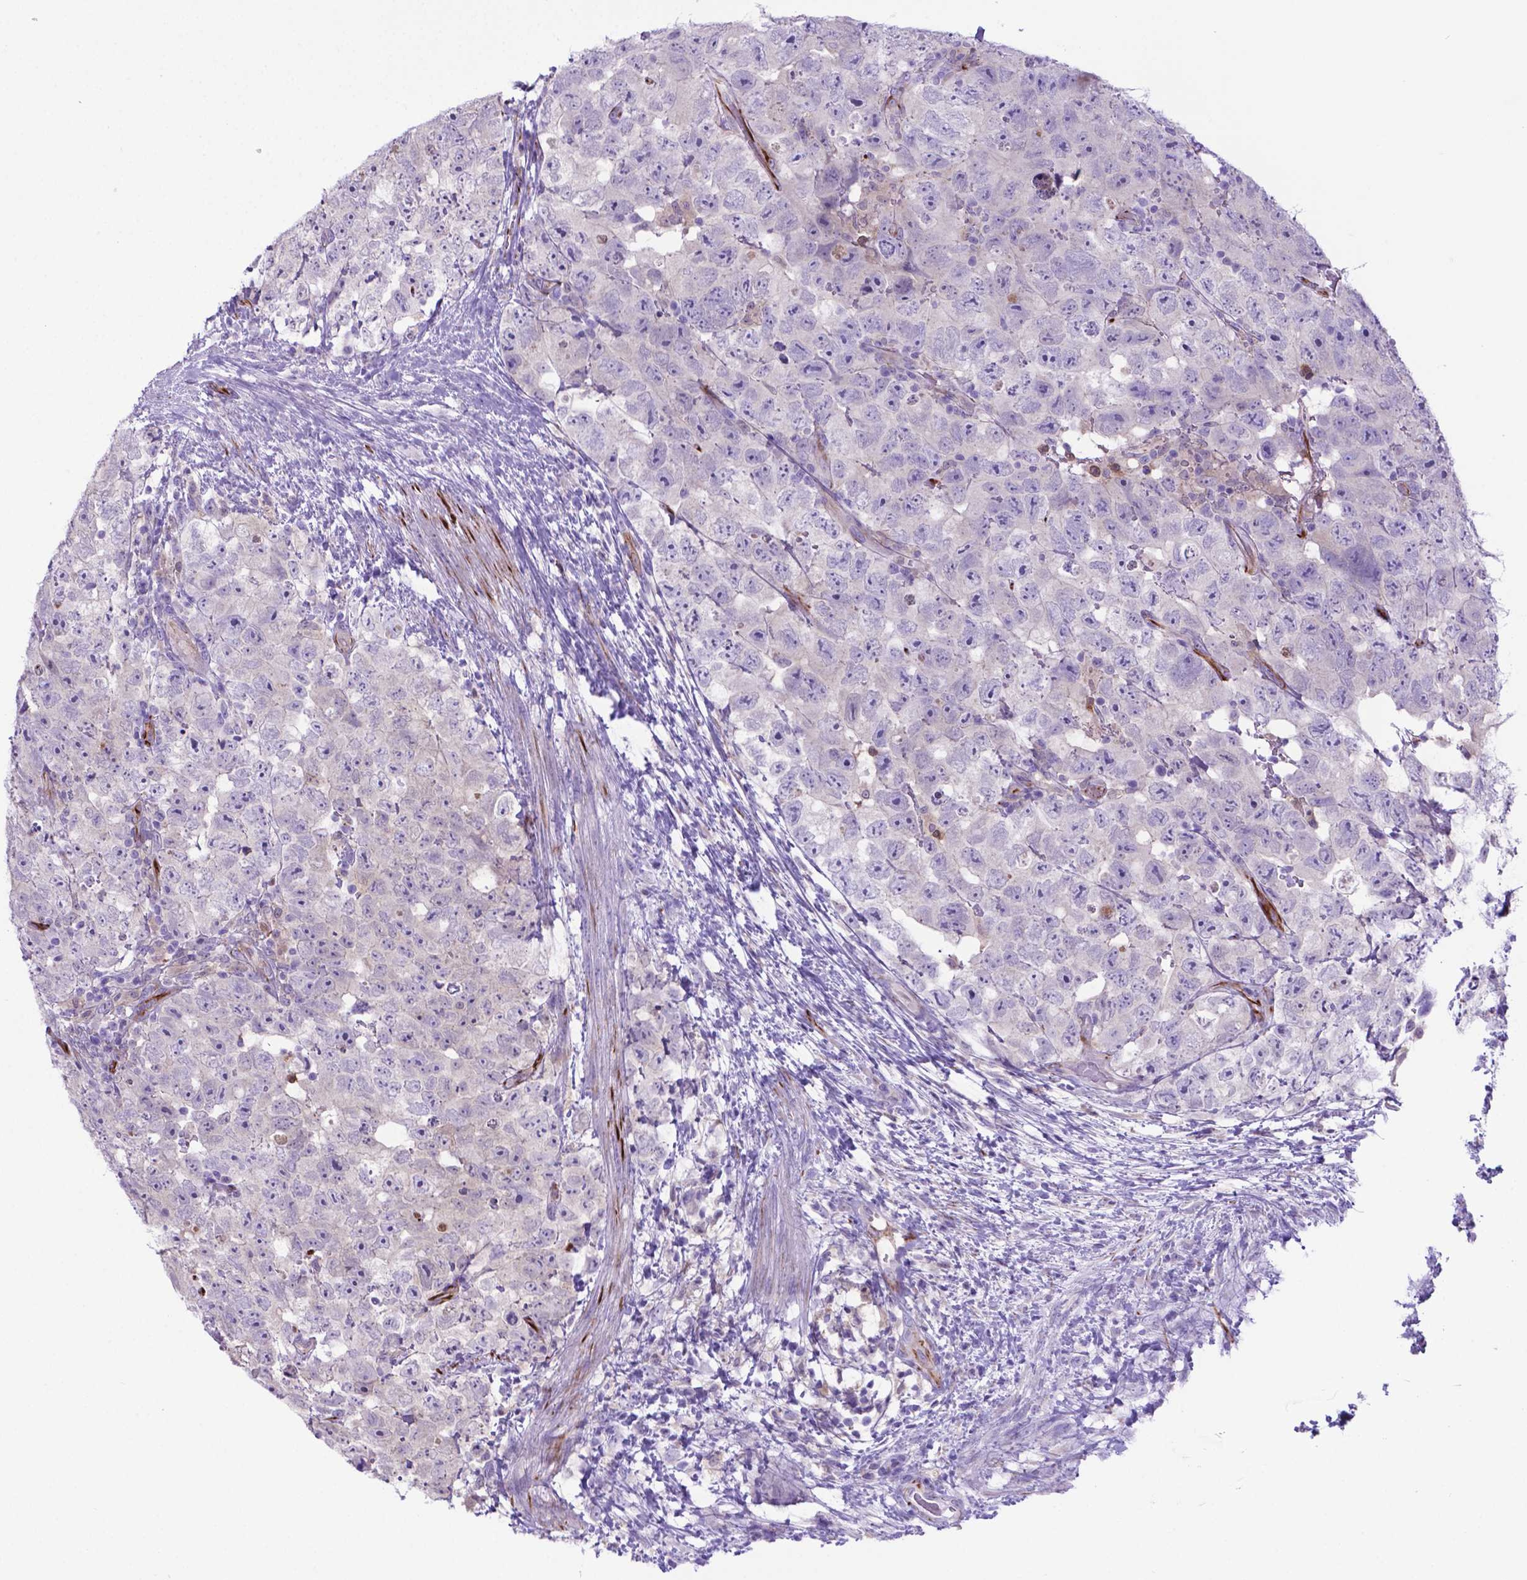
{"staining": {"intensity": "negative", "quantity": "none", "location": "none"}, "tissue": "testis cancer", "cell_type": "Tumor cells", "image_type": "cancer", "snomed": [{"axis": "morphology", "description": "Carcinoma, Embryonal, NOS"}, {"axis": "topography", "description": "Testis"}], "caption": "Image shows no significant protein positivity in tumor cells of testis cancer (embryonal carcinoma).", "gene": "LZTR1", "patient": {"sex": "male", "age": 24}}